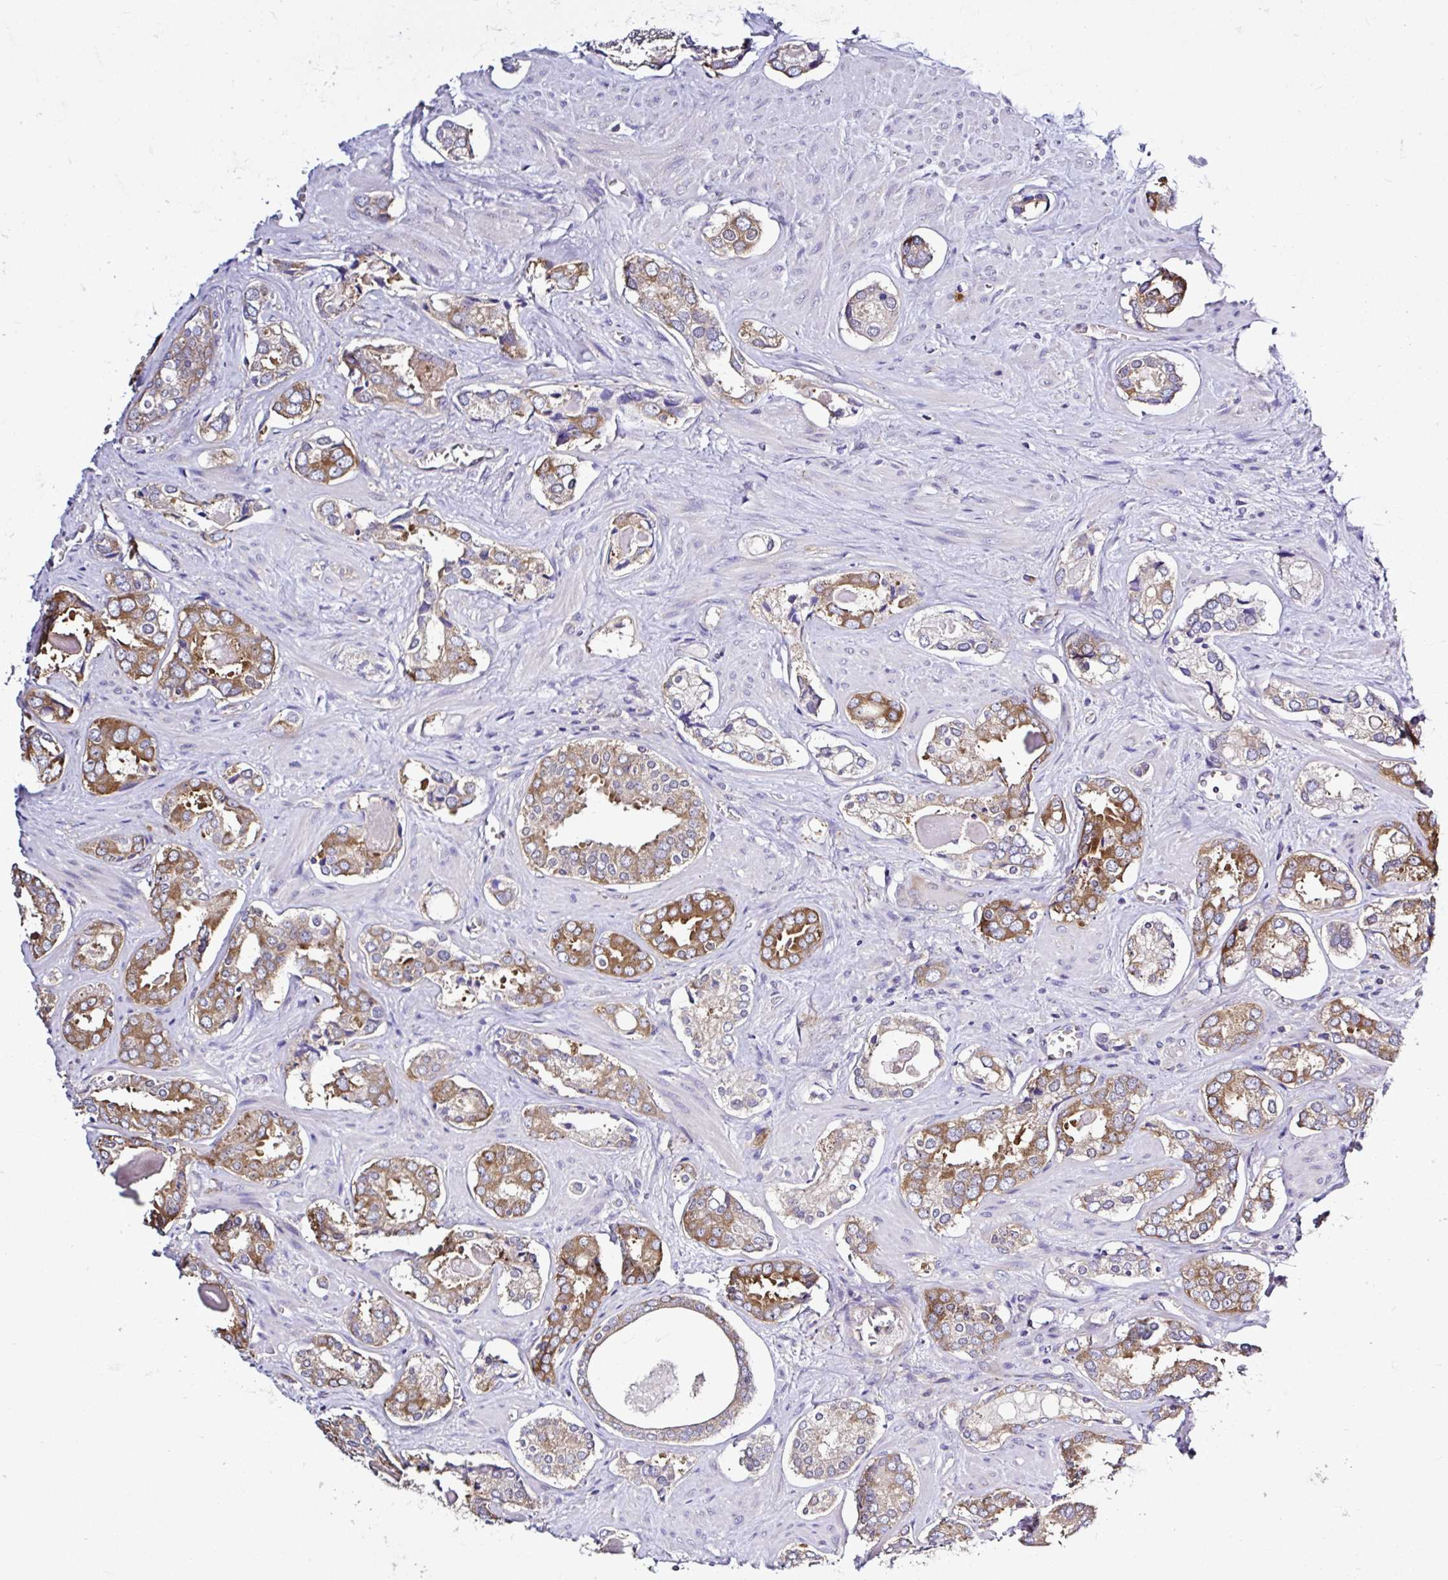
{"staining": {"intensity": "moderate", "quantity": "25%-75%", "location": "cytoplasmic/membranous"}, "tissue": "prostate cancer", "cell_type": "Tumor cells", "image_type": "cancer", "snomed": [{"axis": "morphology", "description": "Adenocarcinoma, Low grade"}, {"axis": "topography", "description": "Prostate"}], "caption": "A brown stain highlights moderate cytoplasmic/membranous staining of a protein in human adenocarcinoma (low-grade) (prostate) tumor cells.", "gene": "LARS1", "patient": {"sex": "male", "age": 62}}